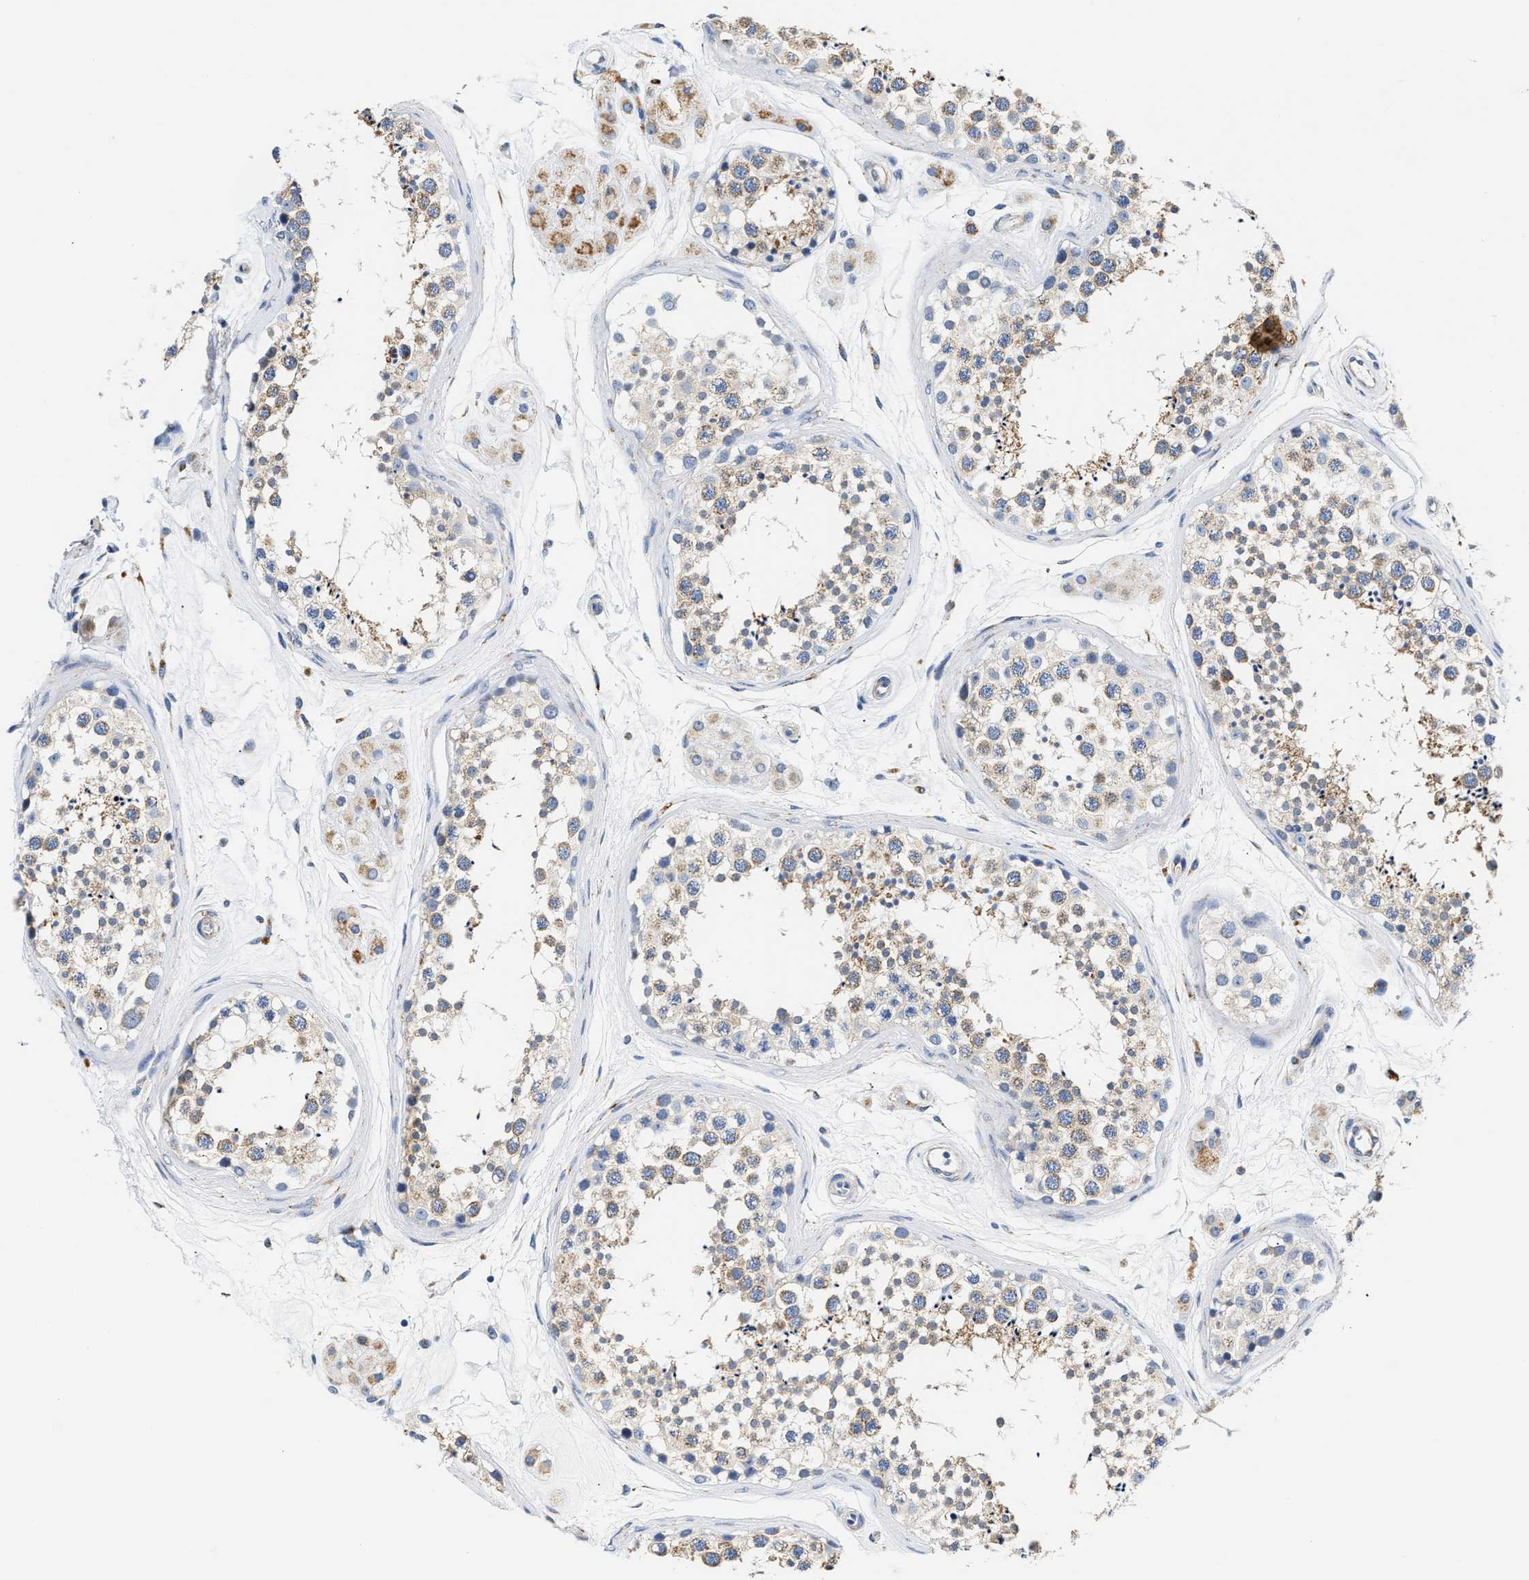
{"staining": {"intensity": "weak", "quantity": ">75%", "location": "cytoplasmic/membranous"}, "tissue": "testis", "cell_type": "Cells in seminiferous ducts", "image_type": "normal", "snomed": [{"axis": "morphology", "description": "Normal tissue, NOS"}, {"axis": "topography", "description": "Testis"}], "caption": "A brown stain shows weak cytoplasmic/membranous positivity of a protein in cells in seminiferous ducts of unremarkable testis. Nuclei are stained in blue.", "gene": "ACADVL", "patient": {"sex": "male", "age": 56}}